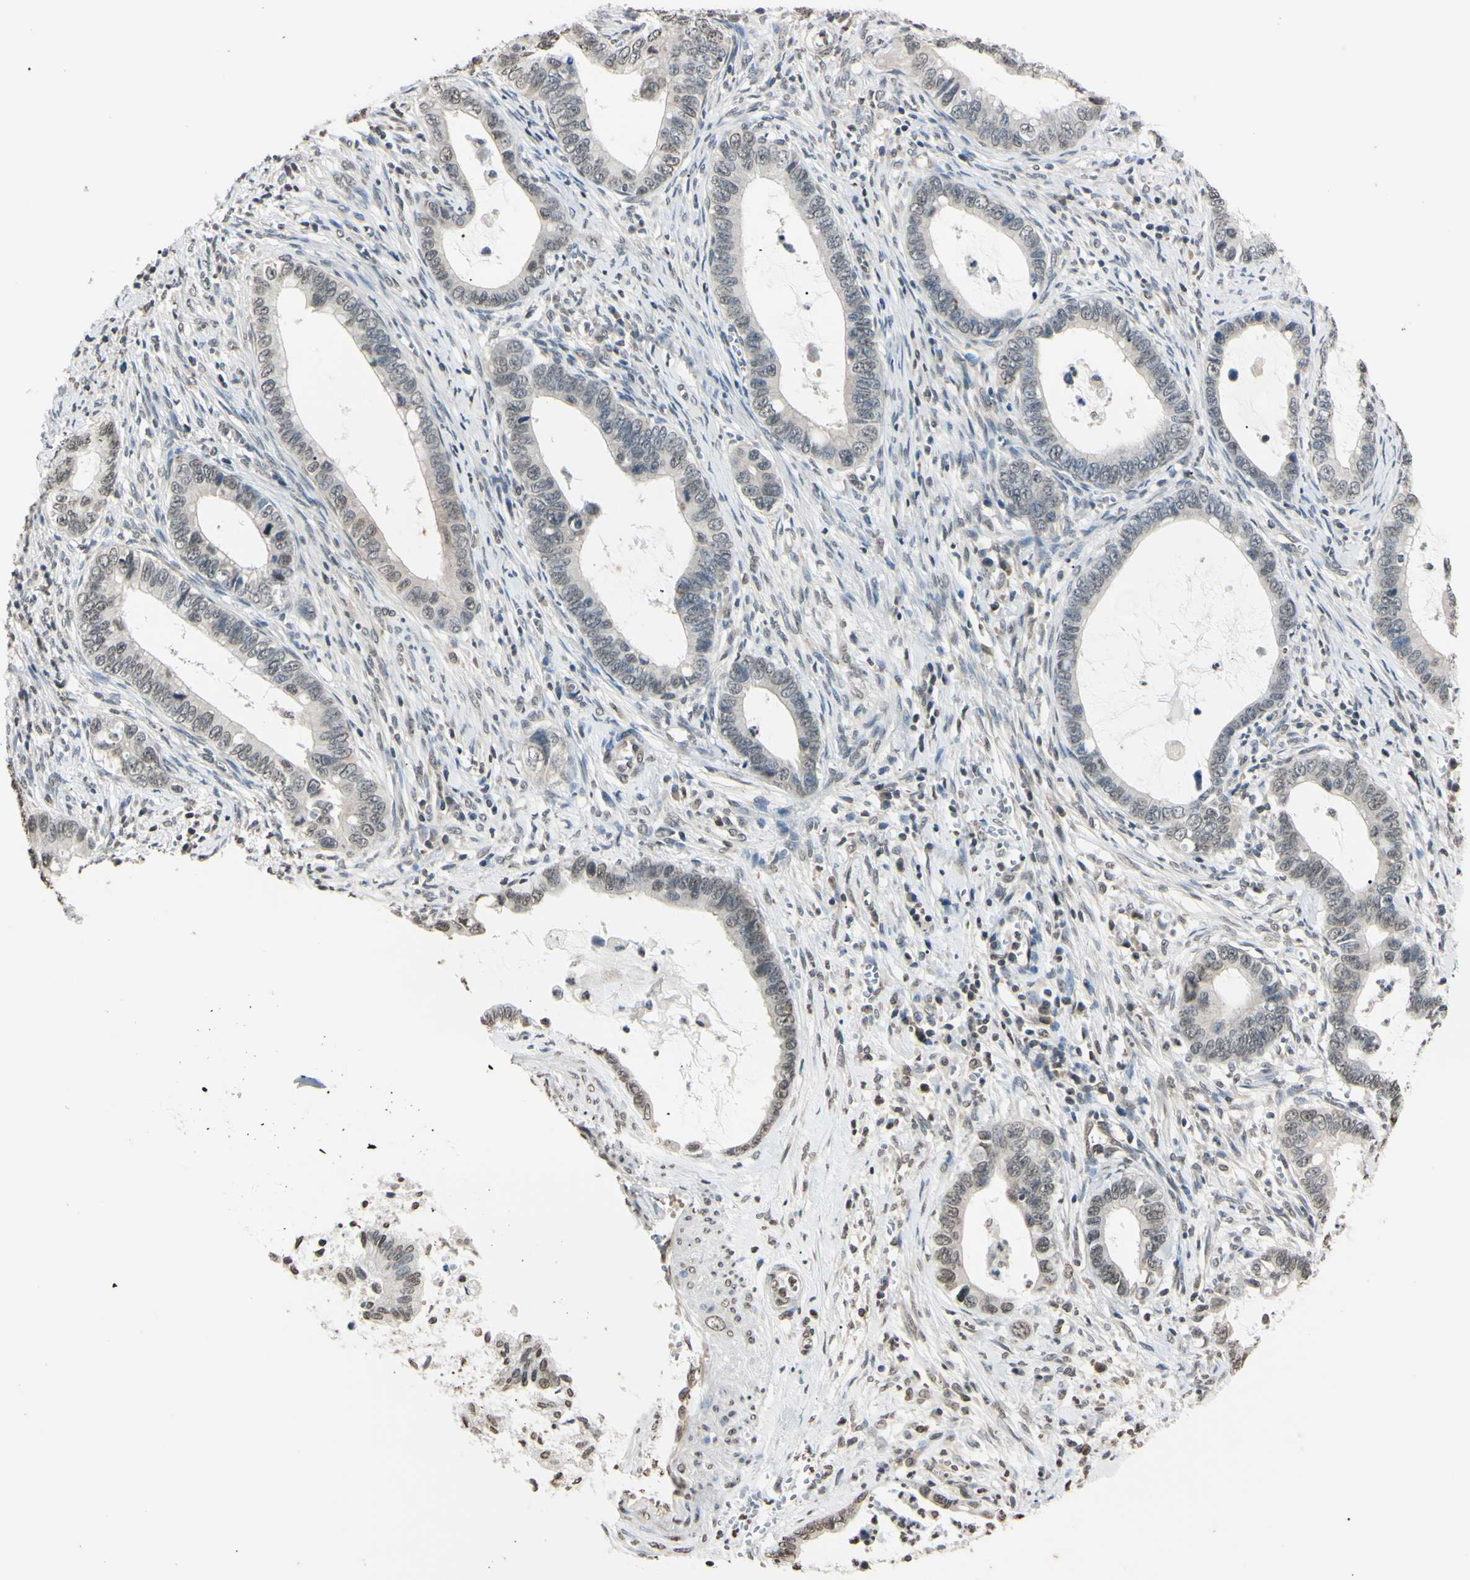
{"staining": {"intensity": "weak", "quantity": "25%-75%", "location": "nuclear"}, "tissue": "cervical cancer", "cell_type": "Tumor cells", "image_type": "cancer", "snomed": [{"axis": "morphology", "description": "Adenocarcinoma, NOS"}, {"axis": "topography", "description": "Cervix"}], "caption": "Immunohistochemistry (IHC) of human adenocarcinoma (cervical) demonstrates low levels of weak nuclear expression in approximately 25%-75% of tumor cells.", "gene": "CDC45", "patient": {"sex": "female", "age": 44}}